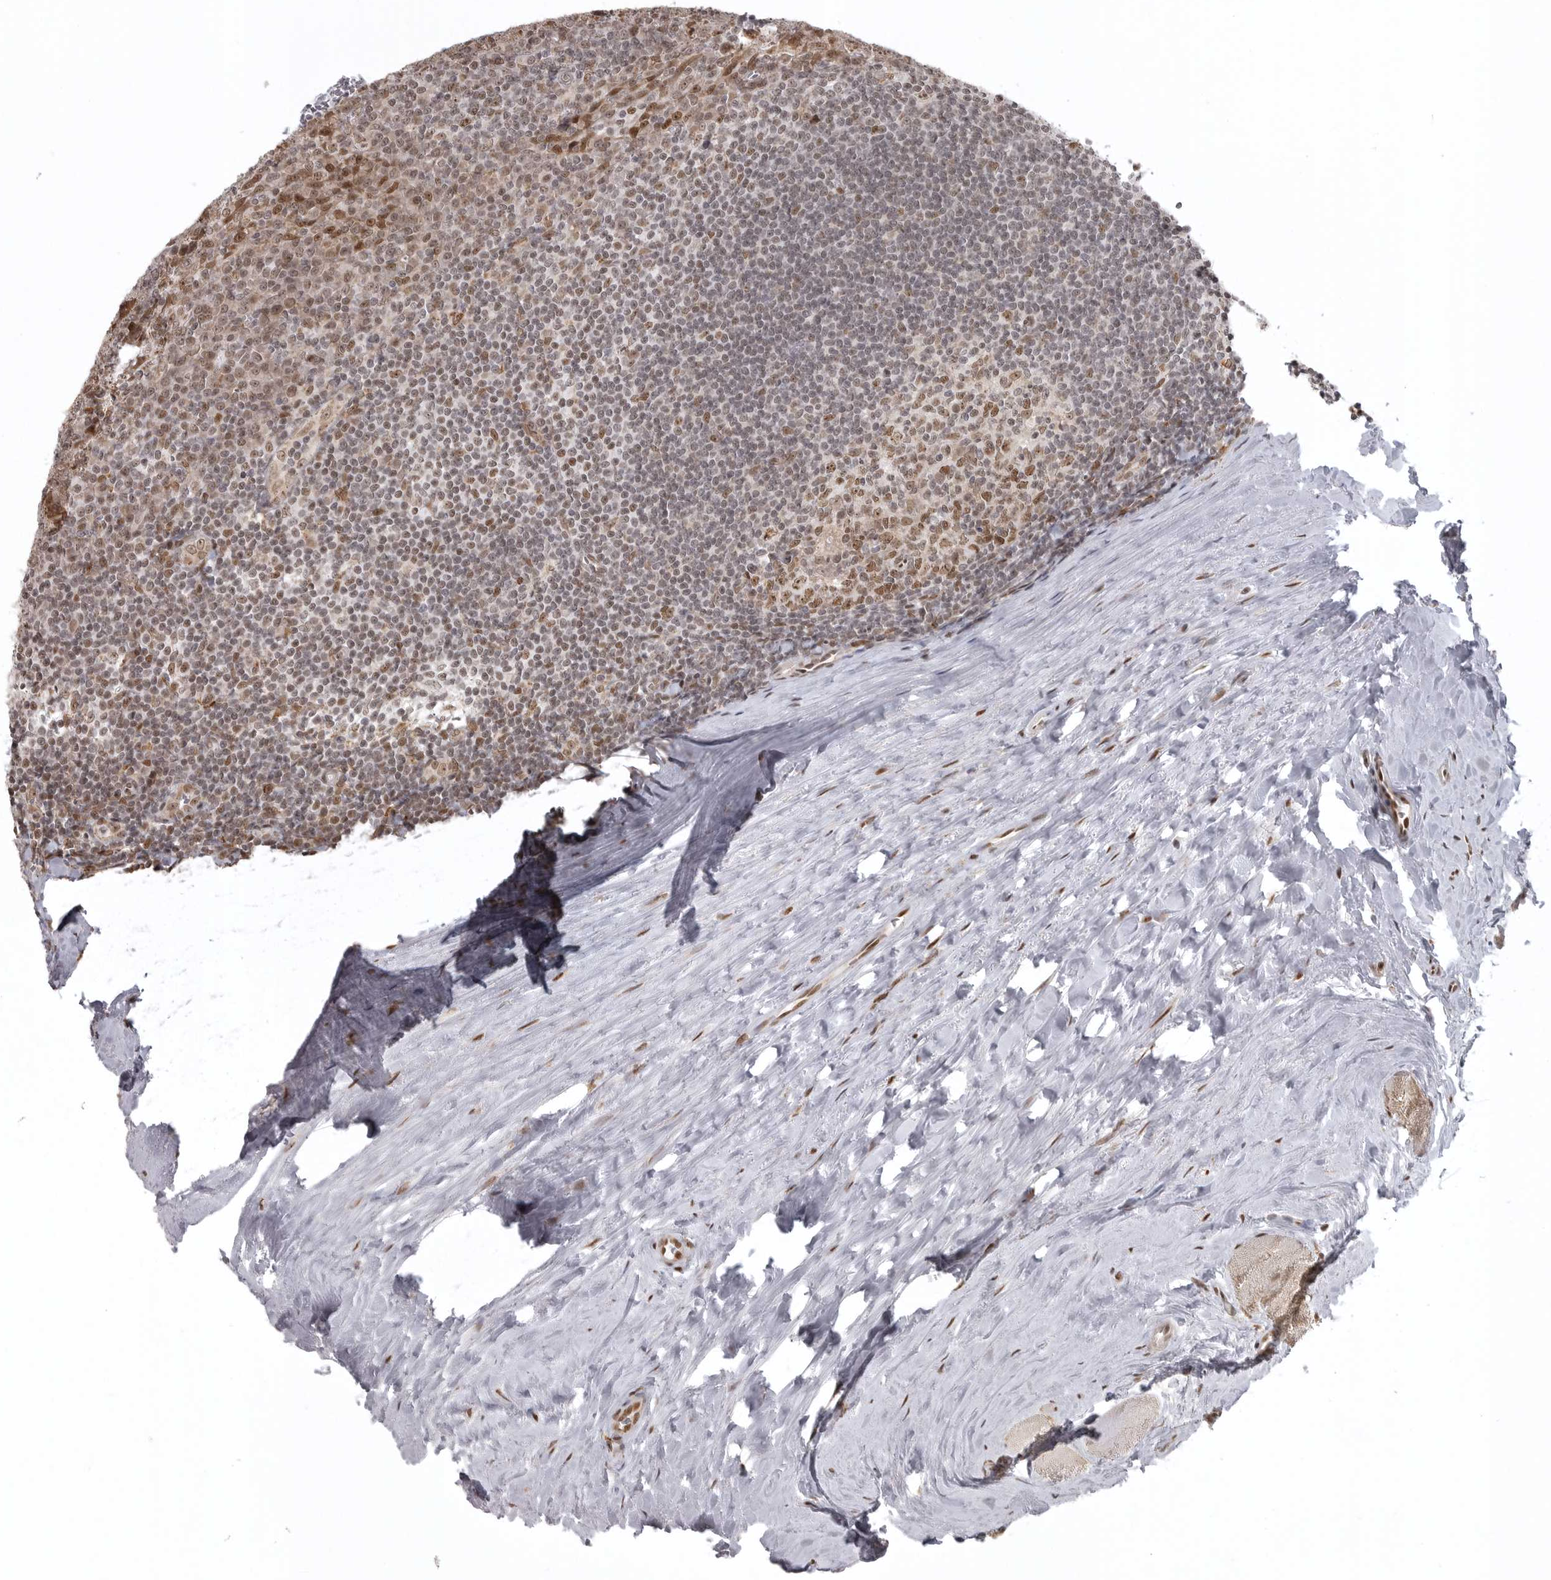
{"staining": {"intensity": "moderate", "quantity": ">75%", "location": "nuclear"}, "tissue": "tonsil", "cell_type": "Germinal center cells", "image_type": "normal", "snomed": [{"axis": "morphology", "description": "Normal tissue, NOS"}, {"axis": "topography", "description": "Tonsil"}], "caption": "A brown stain labels moderate nuclear staining of a protein in germinal center cells of unremarkable human tonsil. (Stains: DAB (3,3'-diaminobenzidine) in brown, nuclei in blue, Microscopy: brightfield microscopy at high magnification).", "gene": "ISG20L2", "patient": {"sex": "male", "age": 27}}